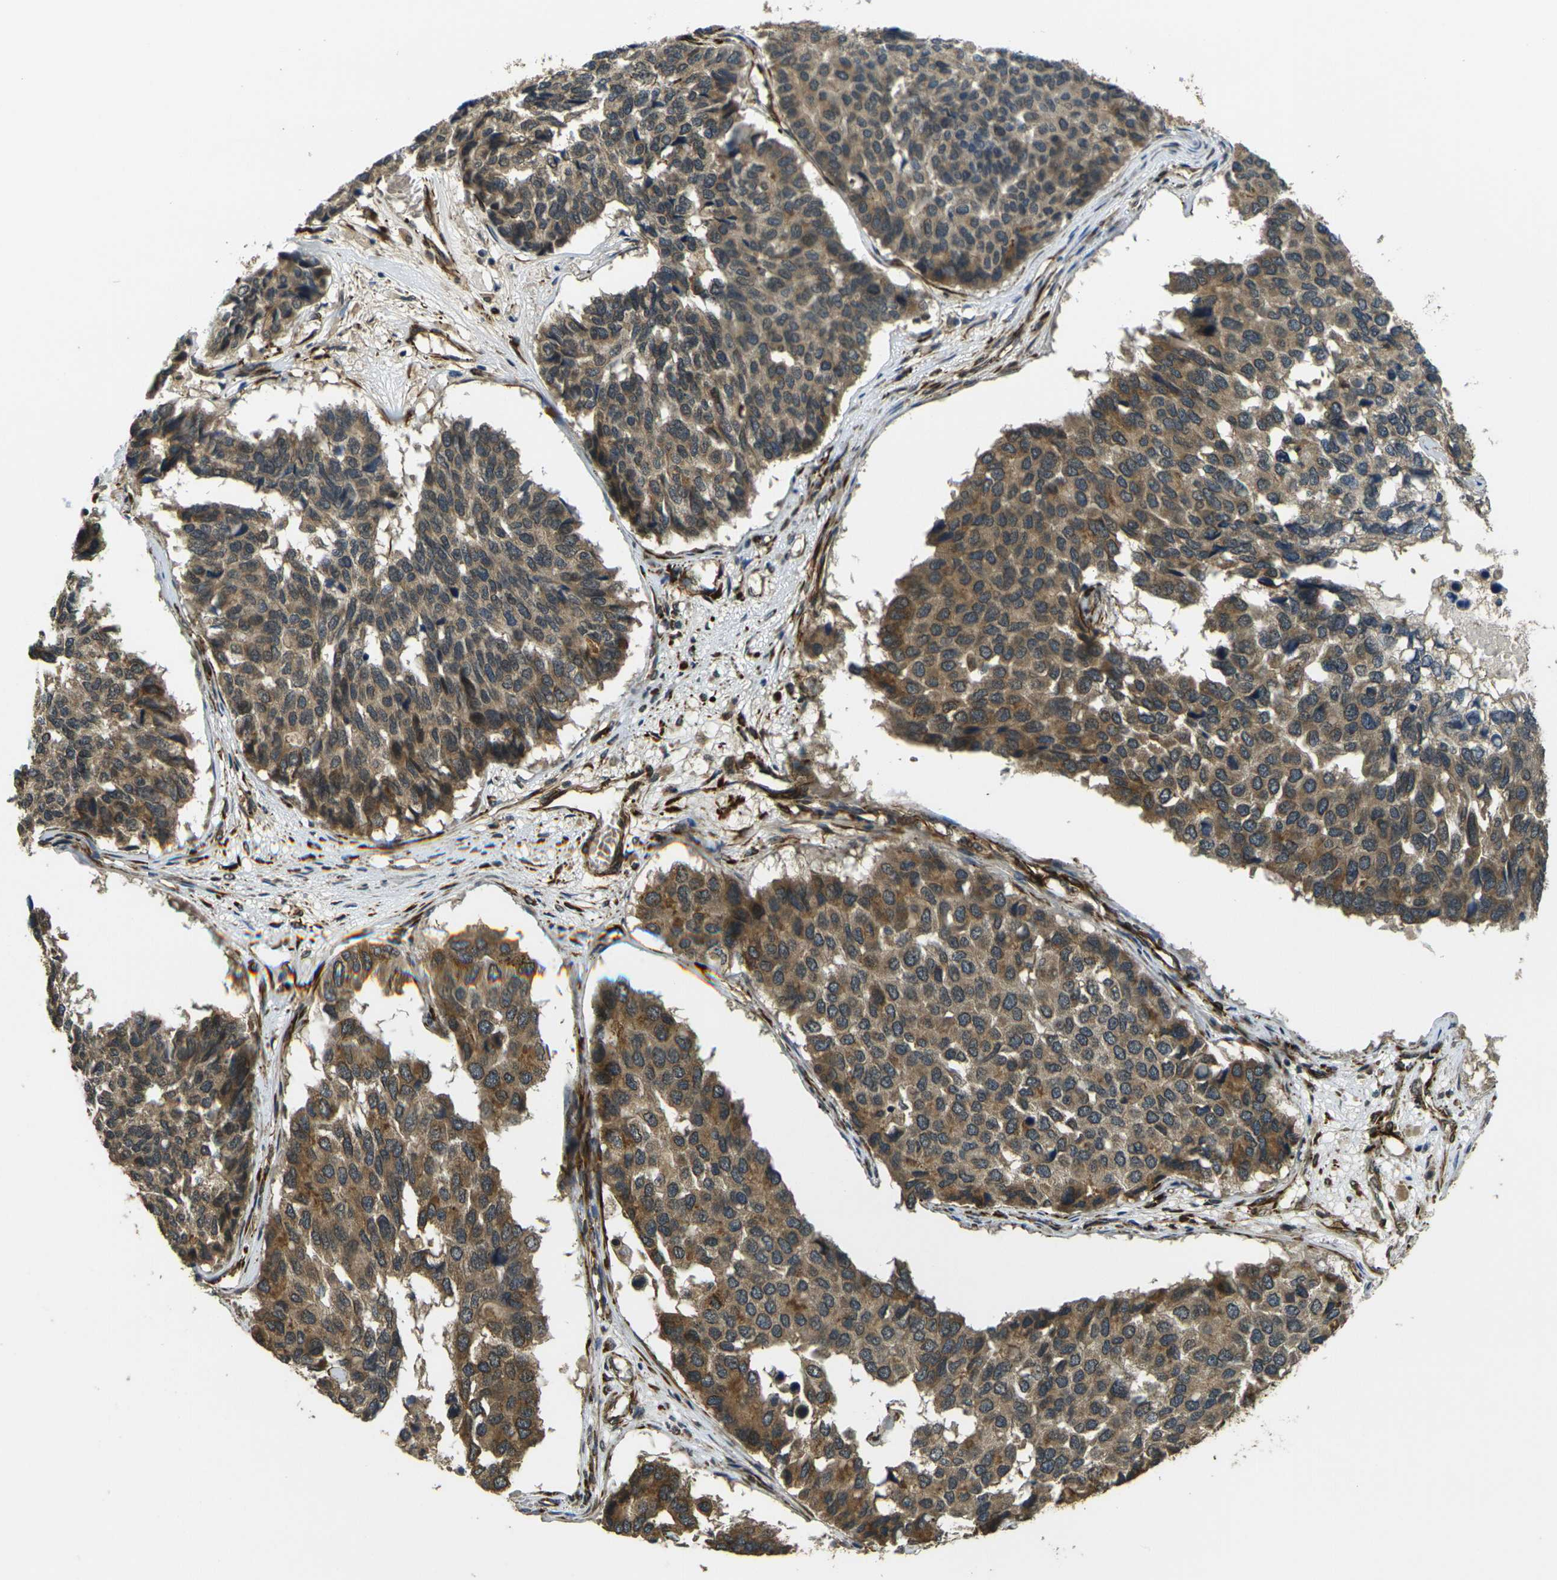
{"staining": {"intensity": "moderate", "quantity": ">75%", "location": "cytoplasmic/membranous"}, "tissue": "pancreatic cancer", "cell_type": "Tumor cells", "image_type": "cancer", "snomed": [{"axis": "morphology", "description": "Adenocarcinoma, NOS"}, {"axis": "topography", "description": "Pancreas"}], "caption": "Immunohistochemical staining of pancreatic adenocarcinoma demonstrates medium levels of moderate cytoplasmic/membranous protein expression in approximately >75% of tumor cells. (brown staining indicates protein expression, while blue staining denotes nuclei).", "gene": "FUT11", "patient": {"sex": "male", "age": 50}}